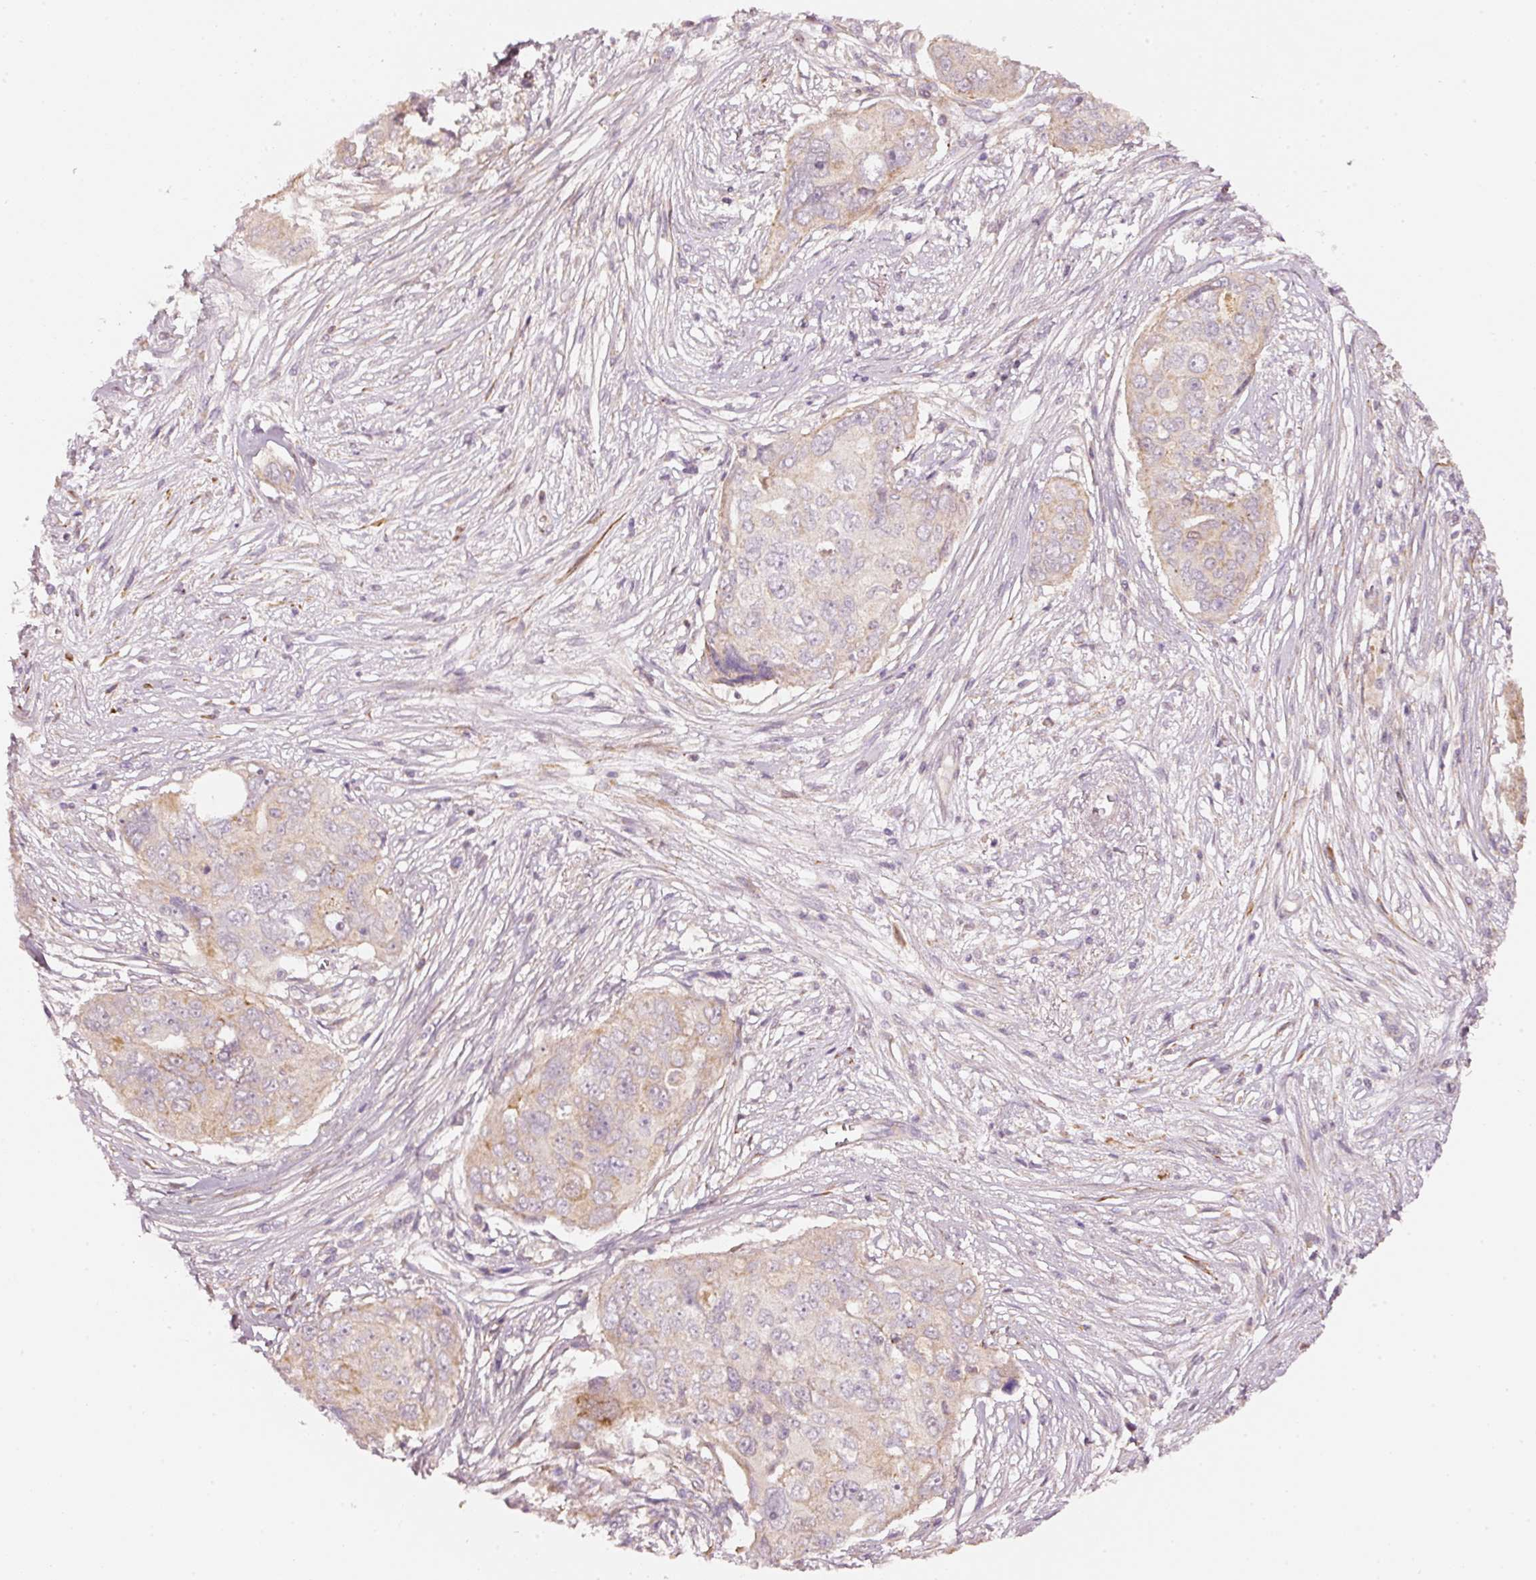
{"staining": {"intensity": "moderate", "quantity": "<25%", "location": "cytoplasmic/membranous"}, "tissue": "ovarian cancer", "cell_type": "Tumor cells", "image_type": "cancer", "snomed": [{"axis": "morphology", "description": "Carcinoma, endometroid"}, {"axis": "topography", "description": "Ovary"}], "caption": "The immunohistochemical stain shows moderate cytoplasmic/membranous positivity in tumor cells of ovarian cancer (endometroid carcinoma) tissue.", "gene": "ARHGAP22", "patient": {"sex": "female", "age": 70}}